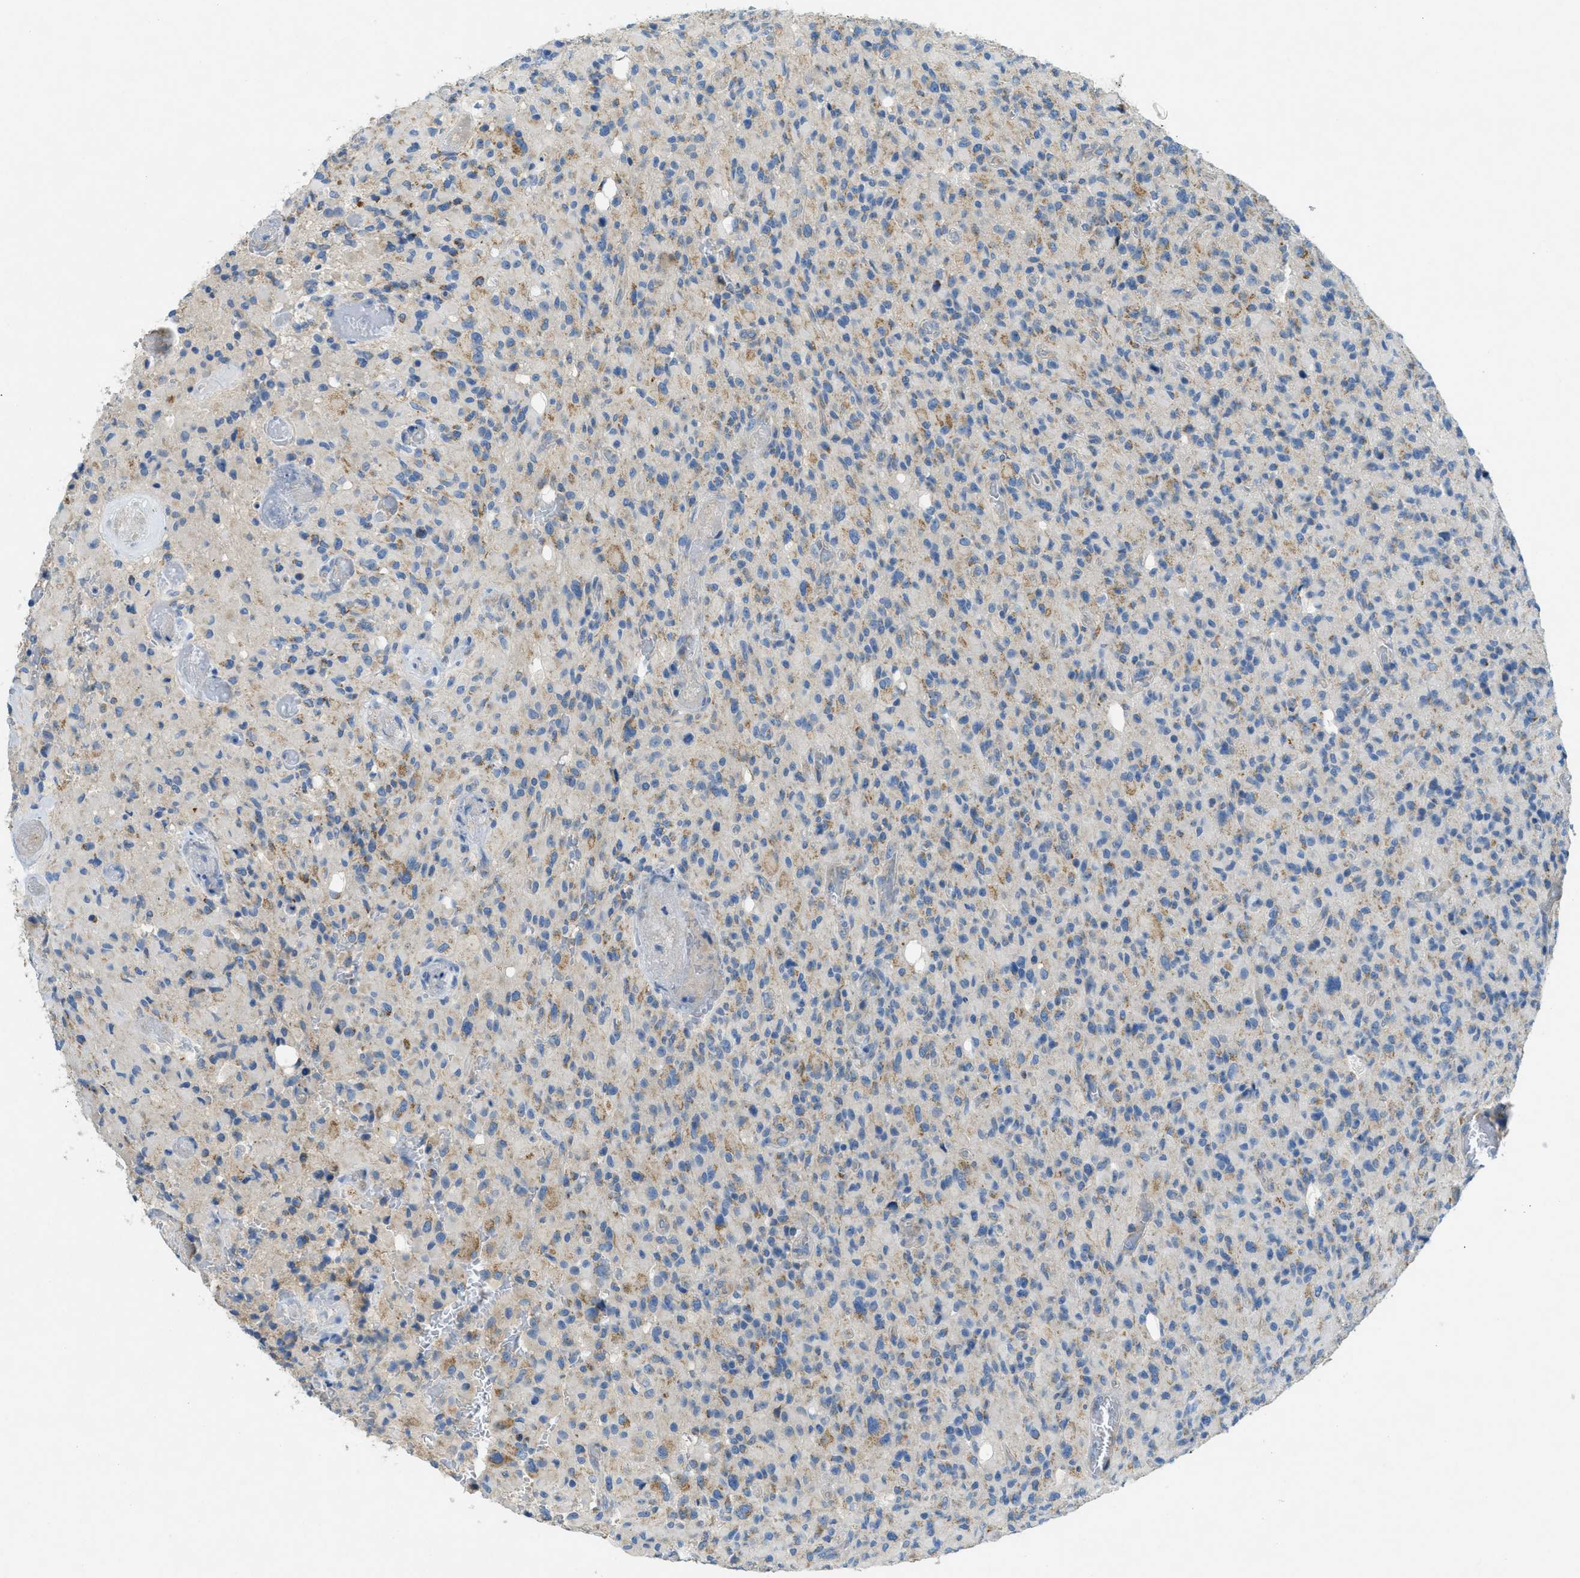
{"staining": {"intensity": "weak", "quantity": "<25%", "location": "cytoplasmic/membranous"}, "tissue": "glioma", "cell_type": "Tumor cells", "image_type": "cancer", "snomed": [{"axis": "morphology", "description": "Glioma, malignant, High grade"}, {"axis": "topography", "description": "Brain"}], "caption": "IHC photomicrograph of glioma stained for a protein (brown), which reveals no expression in tumor cells.", "gene": "CYGB", "patient": {"sex": "male", "age": 71}}